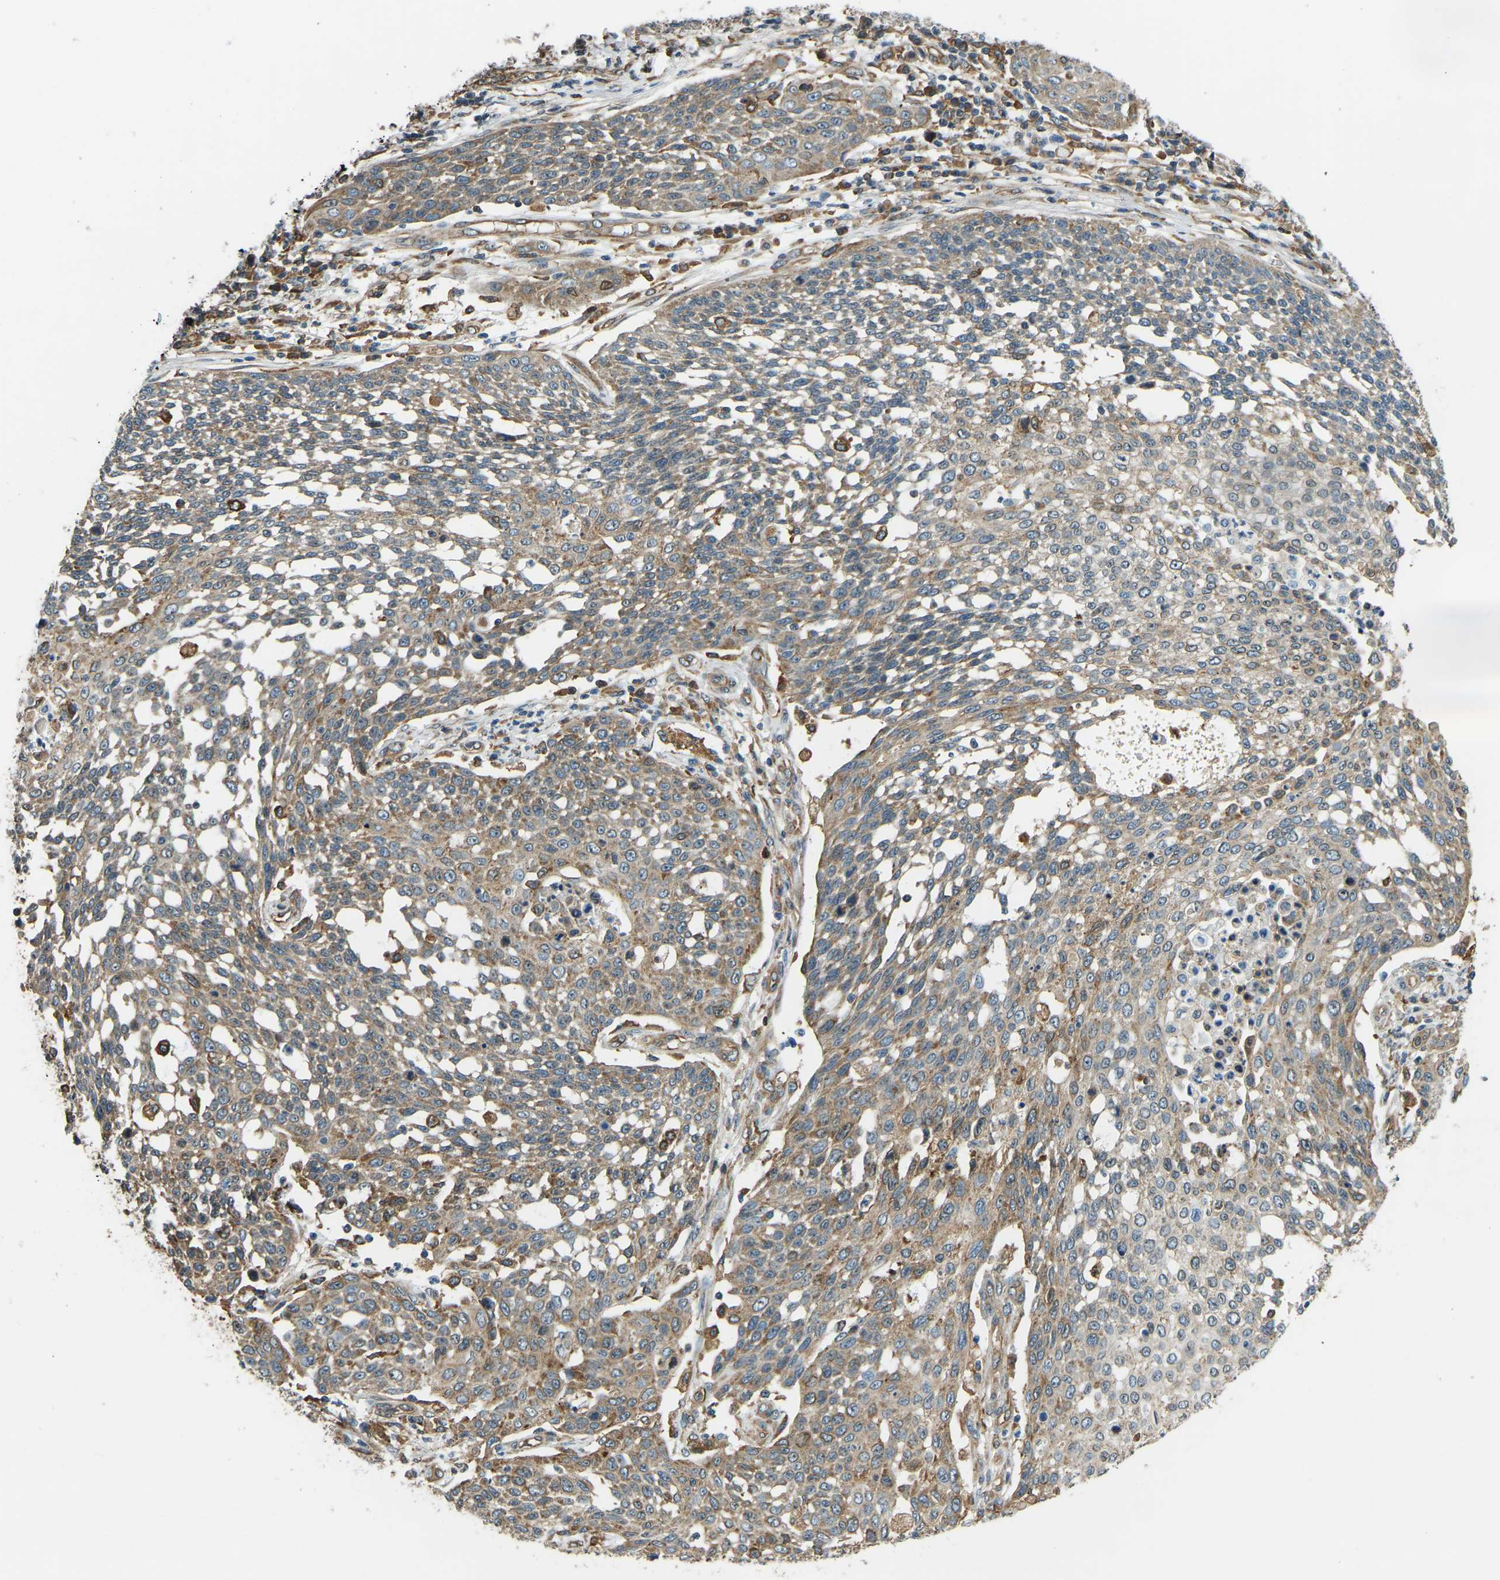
{"staining": {"intensity": "weak", "quantity": ">75%", "location": "cytoplasmic/membranous"}, "tissue": "cervical cancer", "cell_type": "Tumor cells", "image_type": "cancer", "snomed": [{"axis": "morphology", "description": "Squamous cell carcinoma, NOS"}, {"axis": "topography", "description": "Cervix"}], "caption": "DAB immunohistochemical staining of squamous cell carcinoma (cervical) demonstrates weak cytoplasmic/membranous protein positivity in about >75% of tumor cells.", "gene": "OS9", "patient": {"sex": "female", "age": 34}}